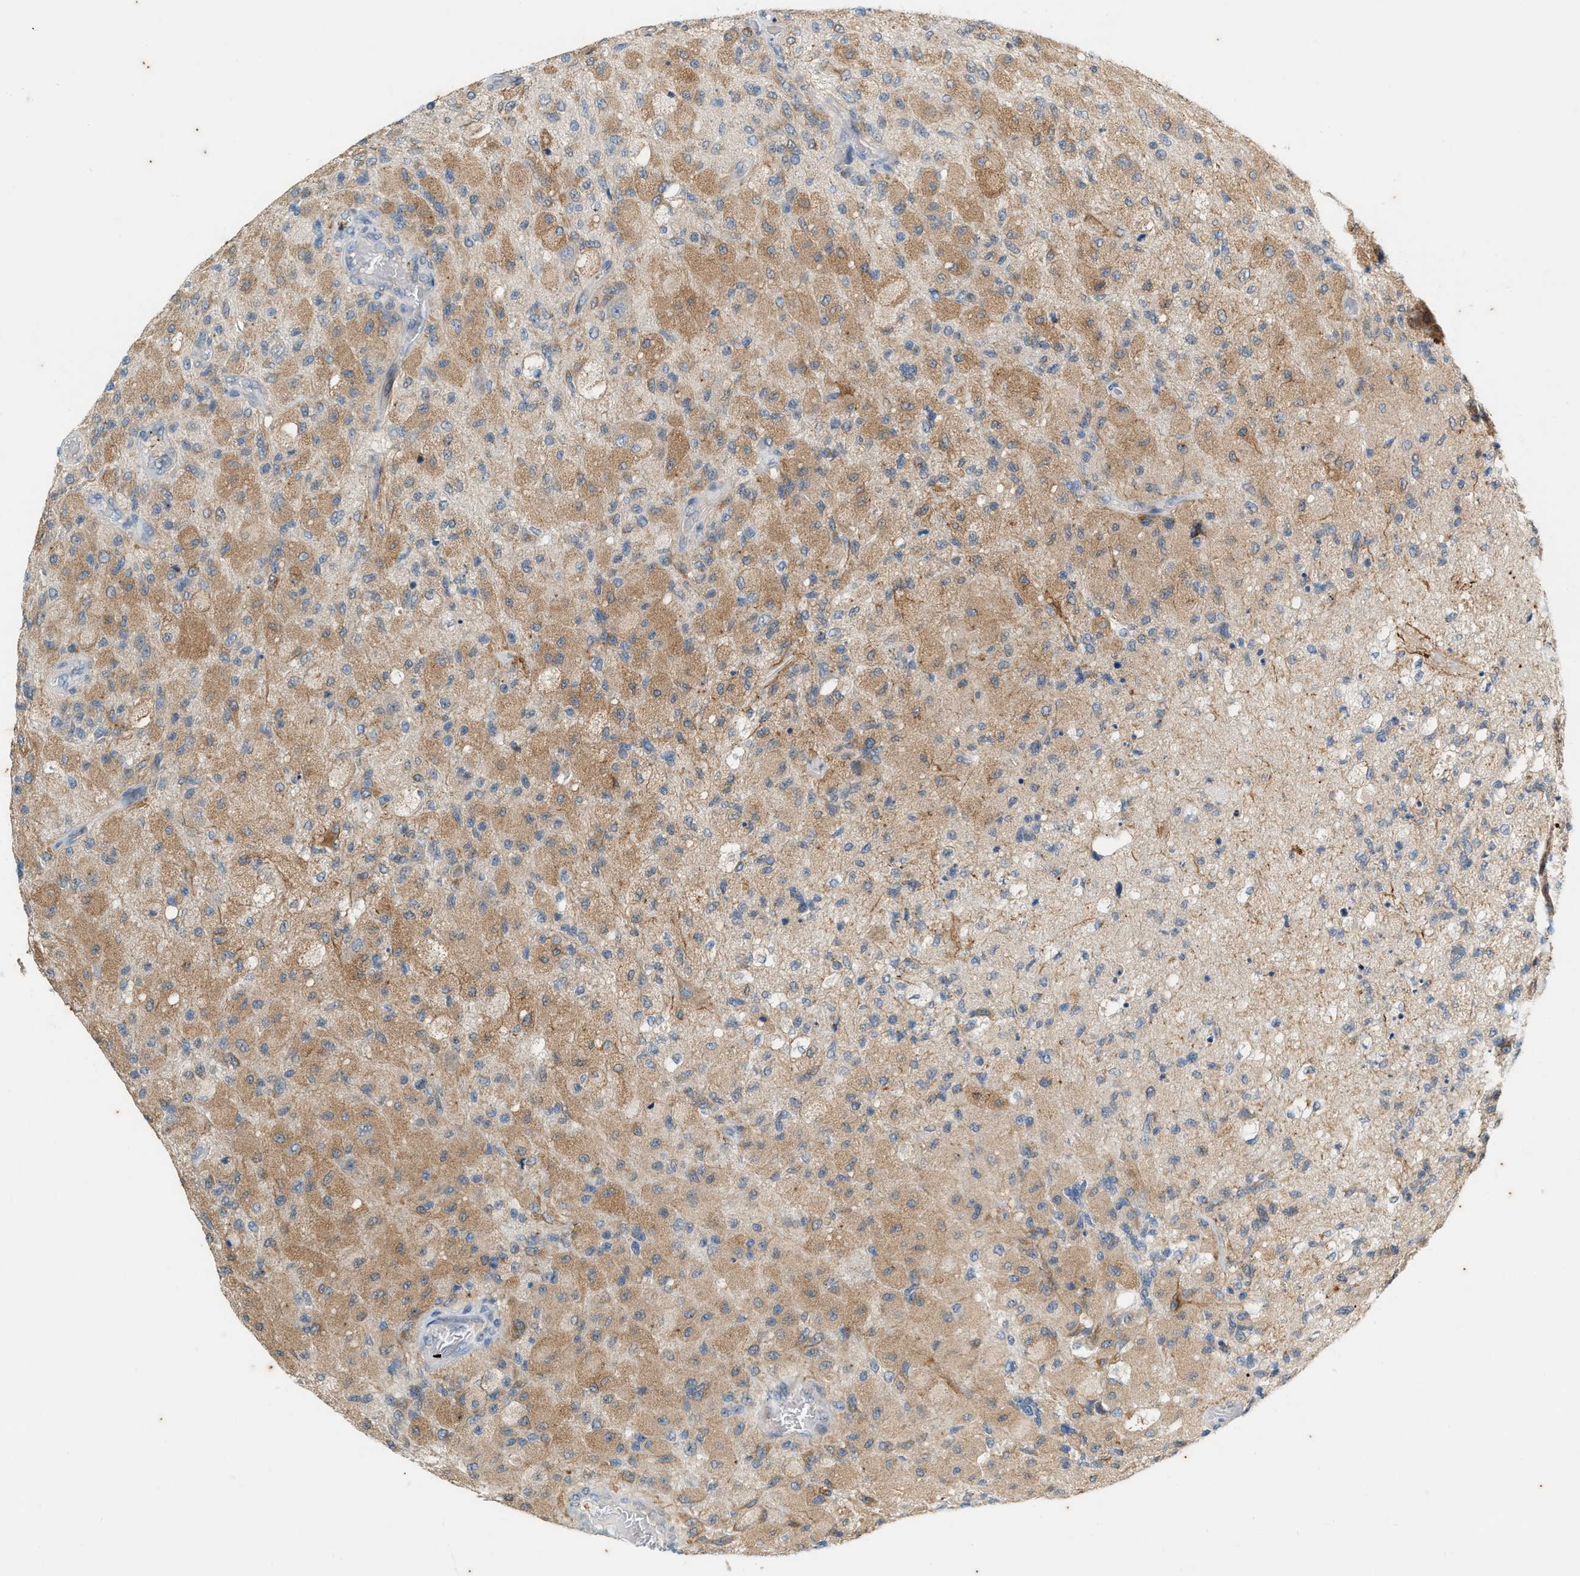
{"staining": {"intensity": "moderate", "quantity": ">75%", "location": "cytoplasmic/membranous"}, "tissue": "glioma", "cell_type": "Tumor cells", "image_type": "cancer", "snomed": [{"axis": "morphology", "description": "Normal tissue, NOS"}, {"axis": "morphology", "description": "Glioma, malignant, High grade"}, {"axis": "topography", "description": "Cerebral cortex"}], "caption": "High-grade glioma (malignant) stained for a protein (brown) exhibits moderate cytoplasmic/membranous positive positivity in about >75% of tumor cells.", "gene": "CHPF2", "patient": {"sex": "male", "age": 77}}